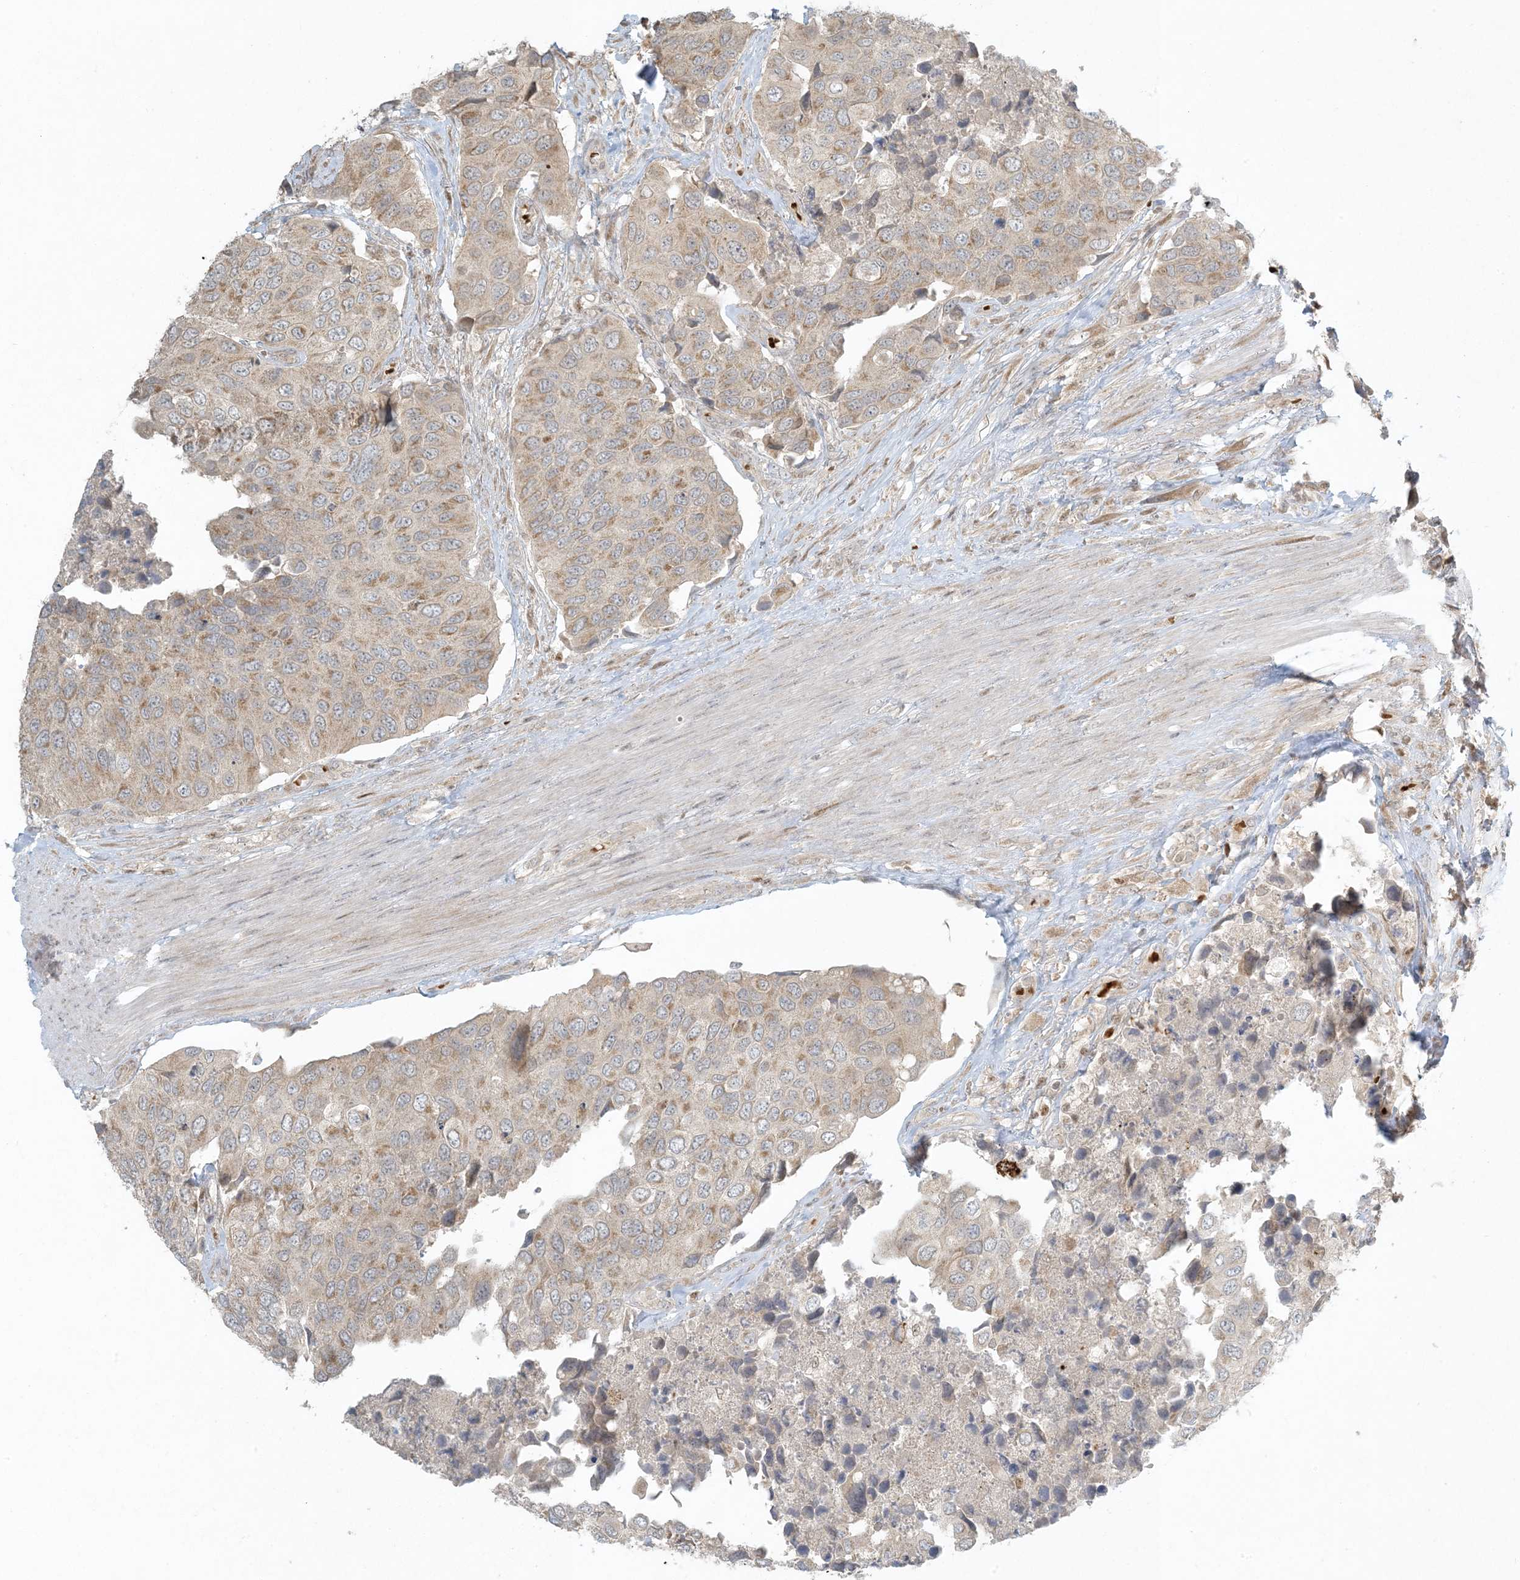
{"staining": {"intensity": "moderate", "quantity": "25%-75%", "location": "cytoplasmic/membranous"}, "tissue": "urothelial cancer", "cell_type": "Tumor cells", "image_type": "cancer", "snomed": [{"axis": "morphology", "description": "Urothelial carcinoma, High grade"}, {"axis": "topography", "description": "Urinary bladder"}], "caption": "Immunohistochemical staining of urothelial cancer demonstrates moderate cytoplasmic/membranous protein staining in about 25%-75% of tumor cells.", "gene": "CTDNEP1", "patient": {"sex": "male", "age": 74}}